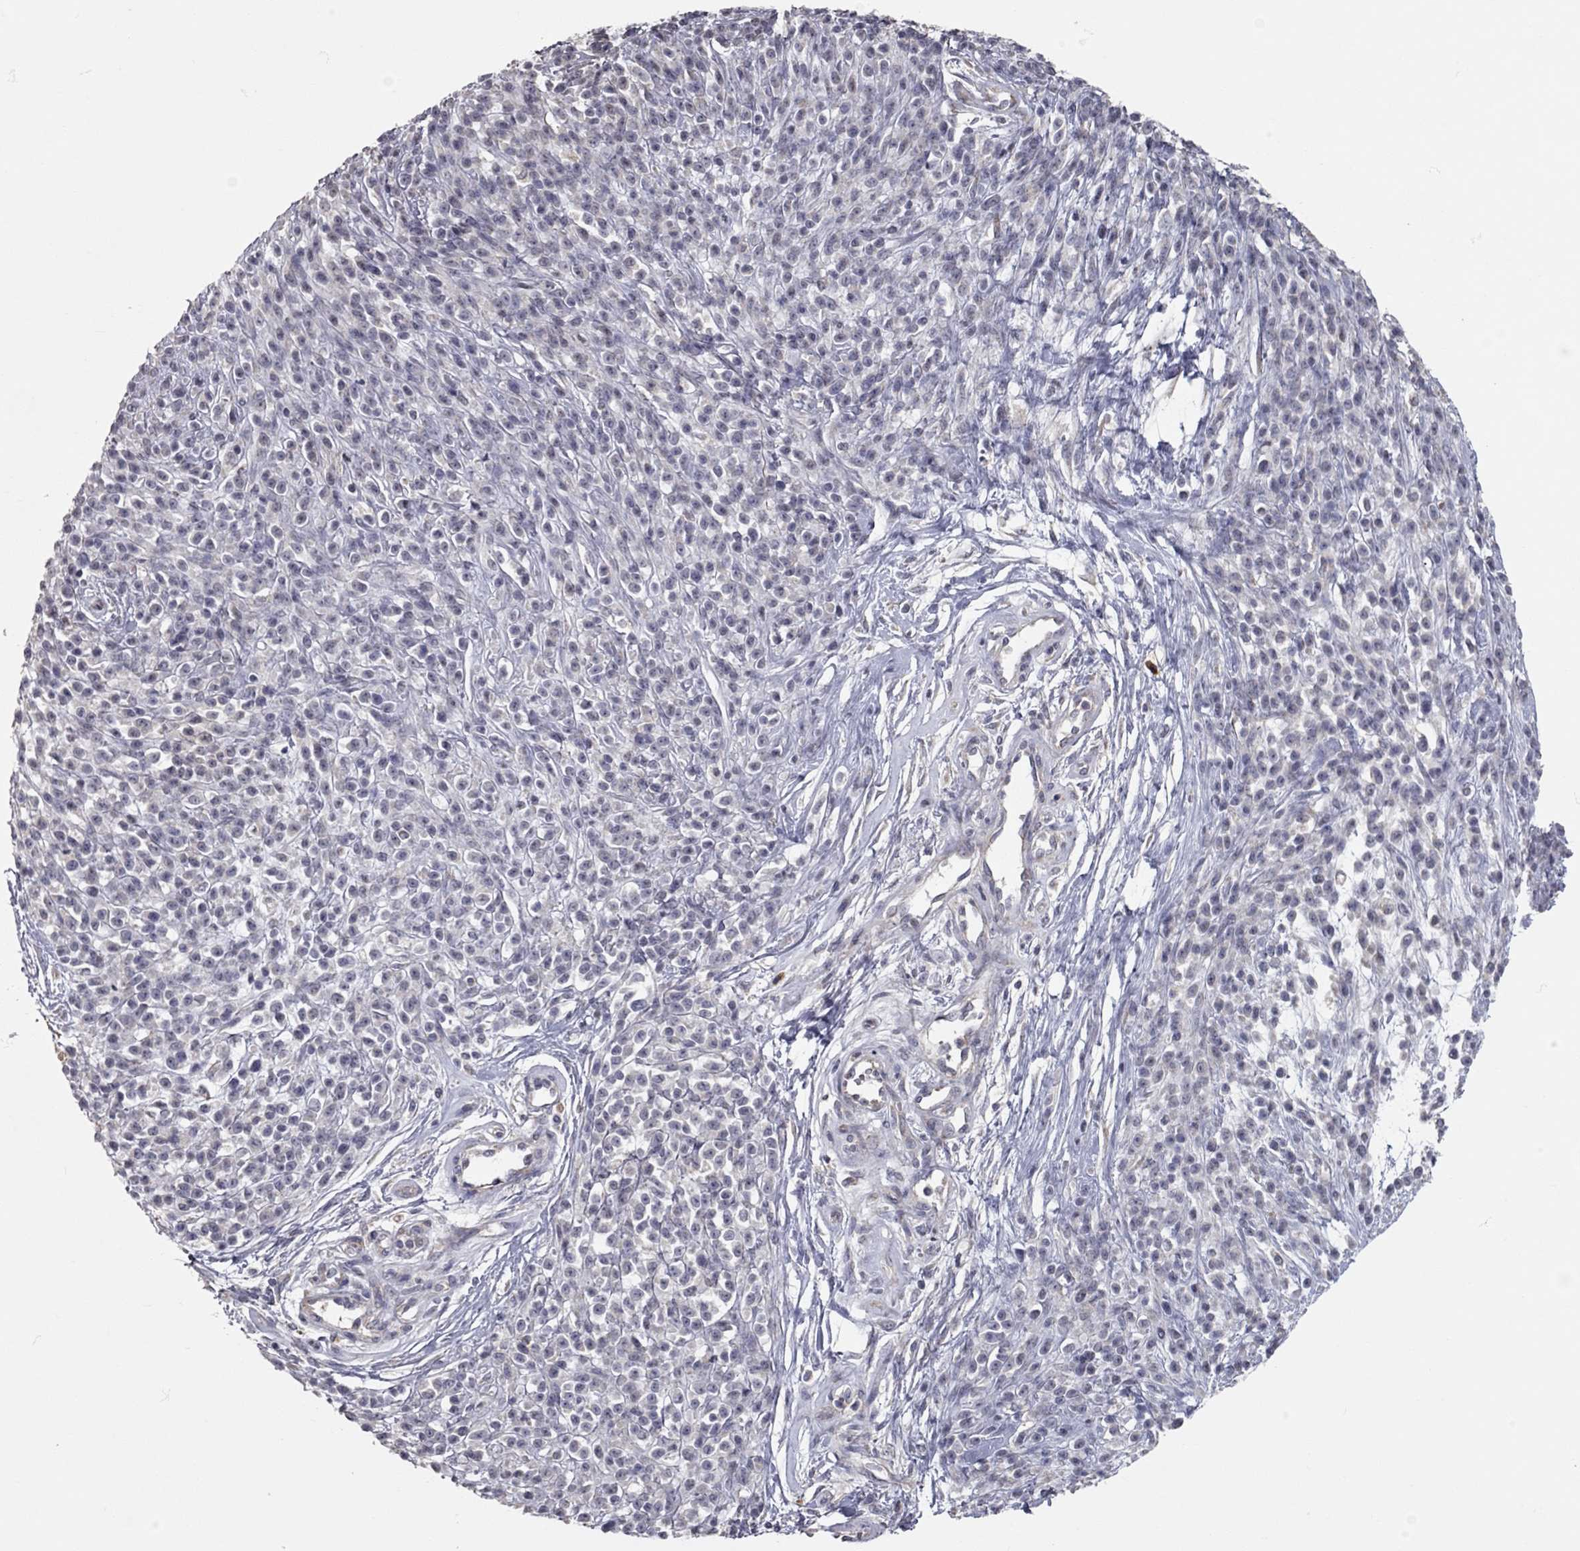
{"staining": {"intensity": "negative", "quantity": "none", "location": "none"}, "tissue": "melanoma", "cell_type": "Tumor cells", "image_type": "cancer", "snomed": [{"axis": "morphology", "description": "Malignant melanoma, NOS"}, {"axis": "topography", "description": "Skin"}, {"axis": "topography", "description": "Skin of trunk"}], "caption": "A photomicrograph of melanoma stained for a protein exhibits no brown staining in tumor cells. (Brightfield microscopy of DAB (3,3'-diaminobenzidine) immunohistochemistry at high magnification).", "gene": "XAGE2", "patient": {"sex": "male", "age": 74}}